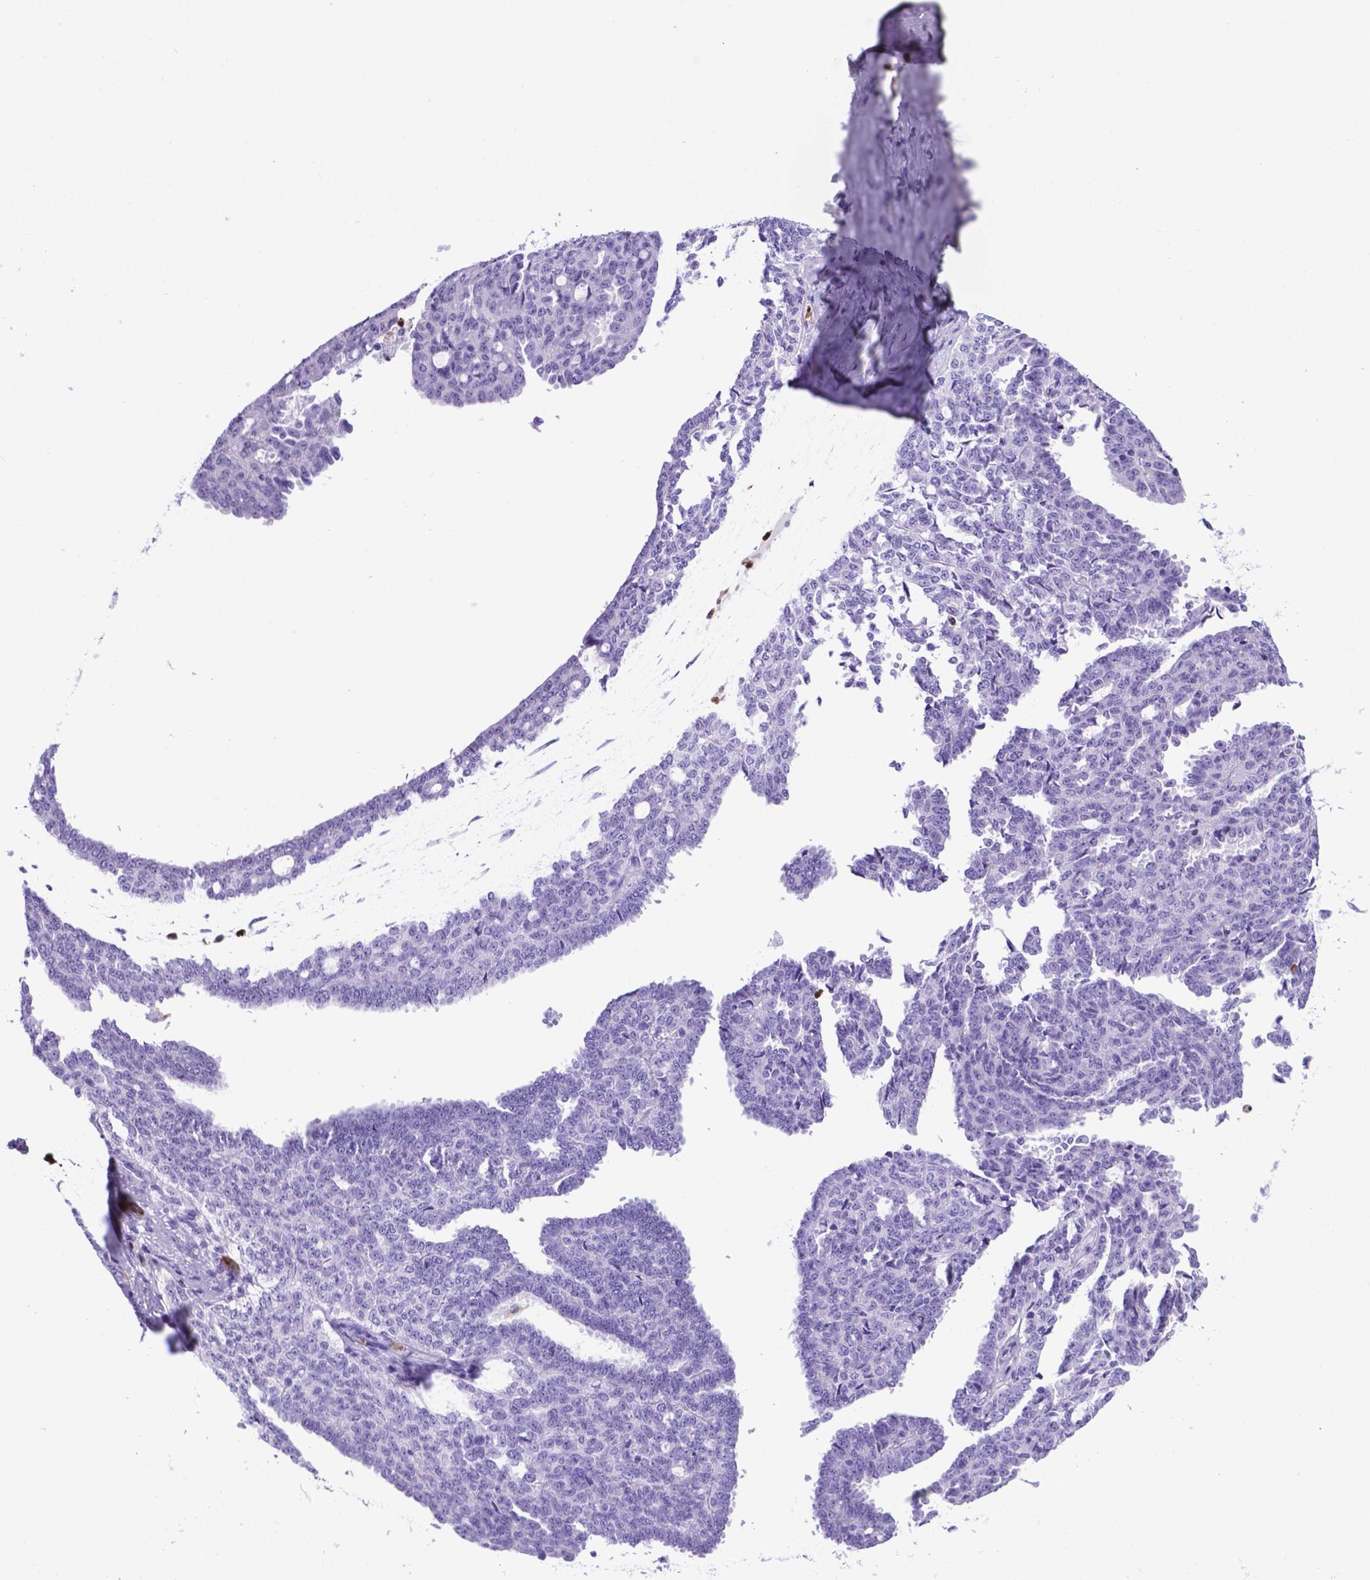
{"staining": {"intensity": "negative", "quantity": "none", "location": "none"}, "tissue": "ovarian cancer", "cell_type": "Tumor cells", "image_type": "cancer", "snomed": [{"axis": "morphology", "description": "Cystadenocarcinoma, serous, NOS"}, {"axis": "topography", "description": "Ovary"}], "caption": "Tumor cells show no significant protein expression in ovarian cancer (serous cystadenocarcinoma).", "gene": "LZTR1", "patient": {"sex": "female", "age": 71}}